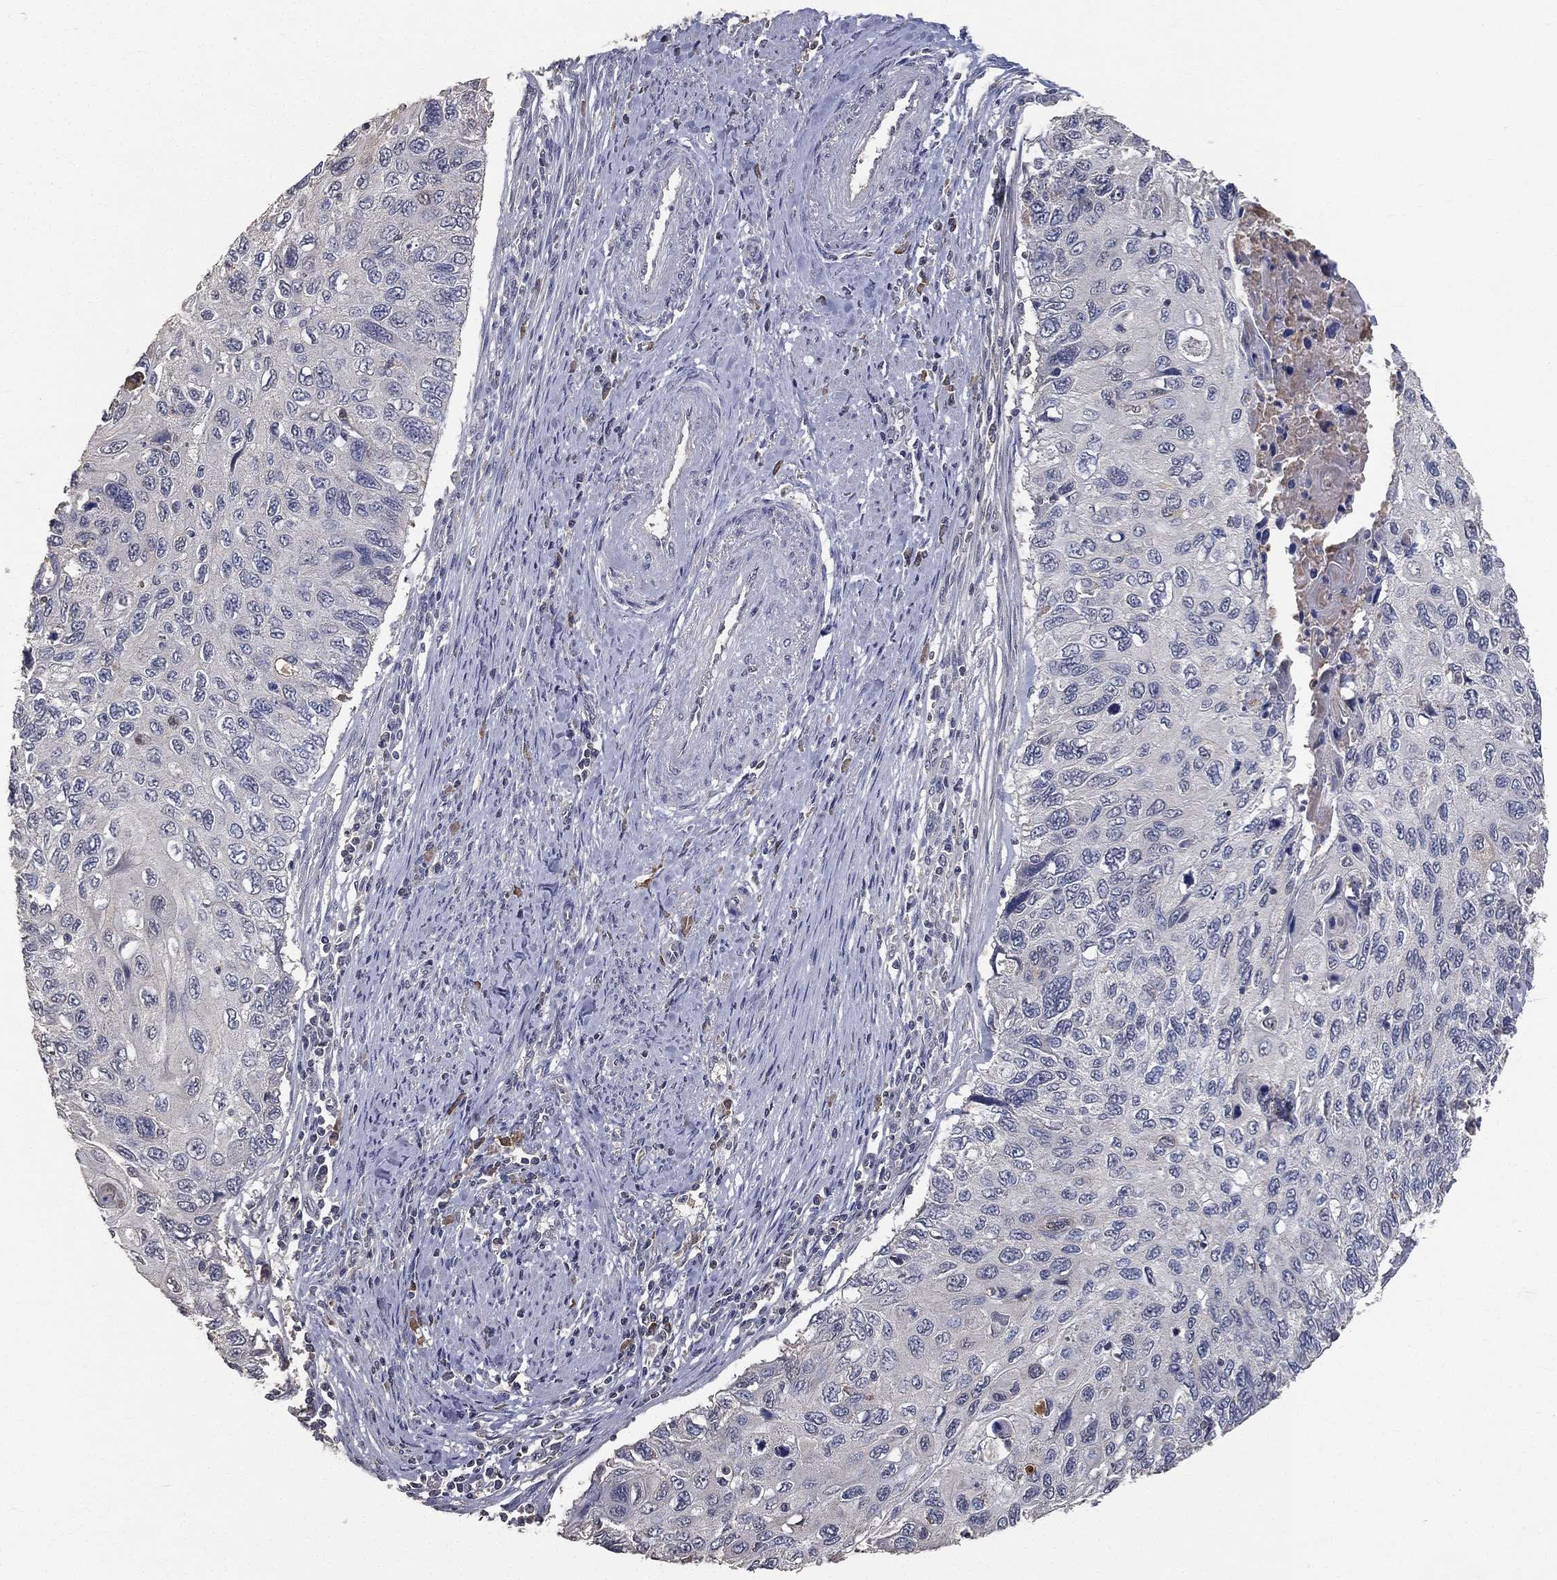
{"staining": {"intensity": "negative", "quantity": "none", "location": "none"}, "tissue": "cervical cancer", "cell_type": "Tumor cells", "image_type": "cancer", "snomed": [{"axis": "morphology", "description": "Squamous cell carcinoma, NOS"}, {"axis": "topography", "description": "Cervix"}], "caption": "The histopathology image exhibits no significant expression in tumor cells of cervical squamous cell carcinoma. Nuclei are stained in blue.", "gene": "SNAP25", "patient": {"sex": "female", "age": 70}}